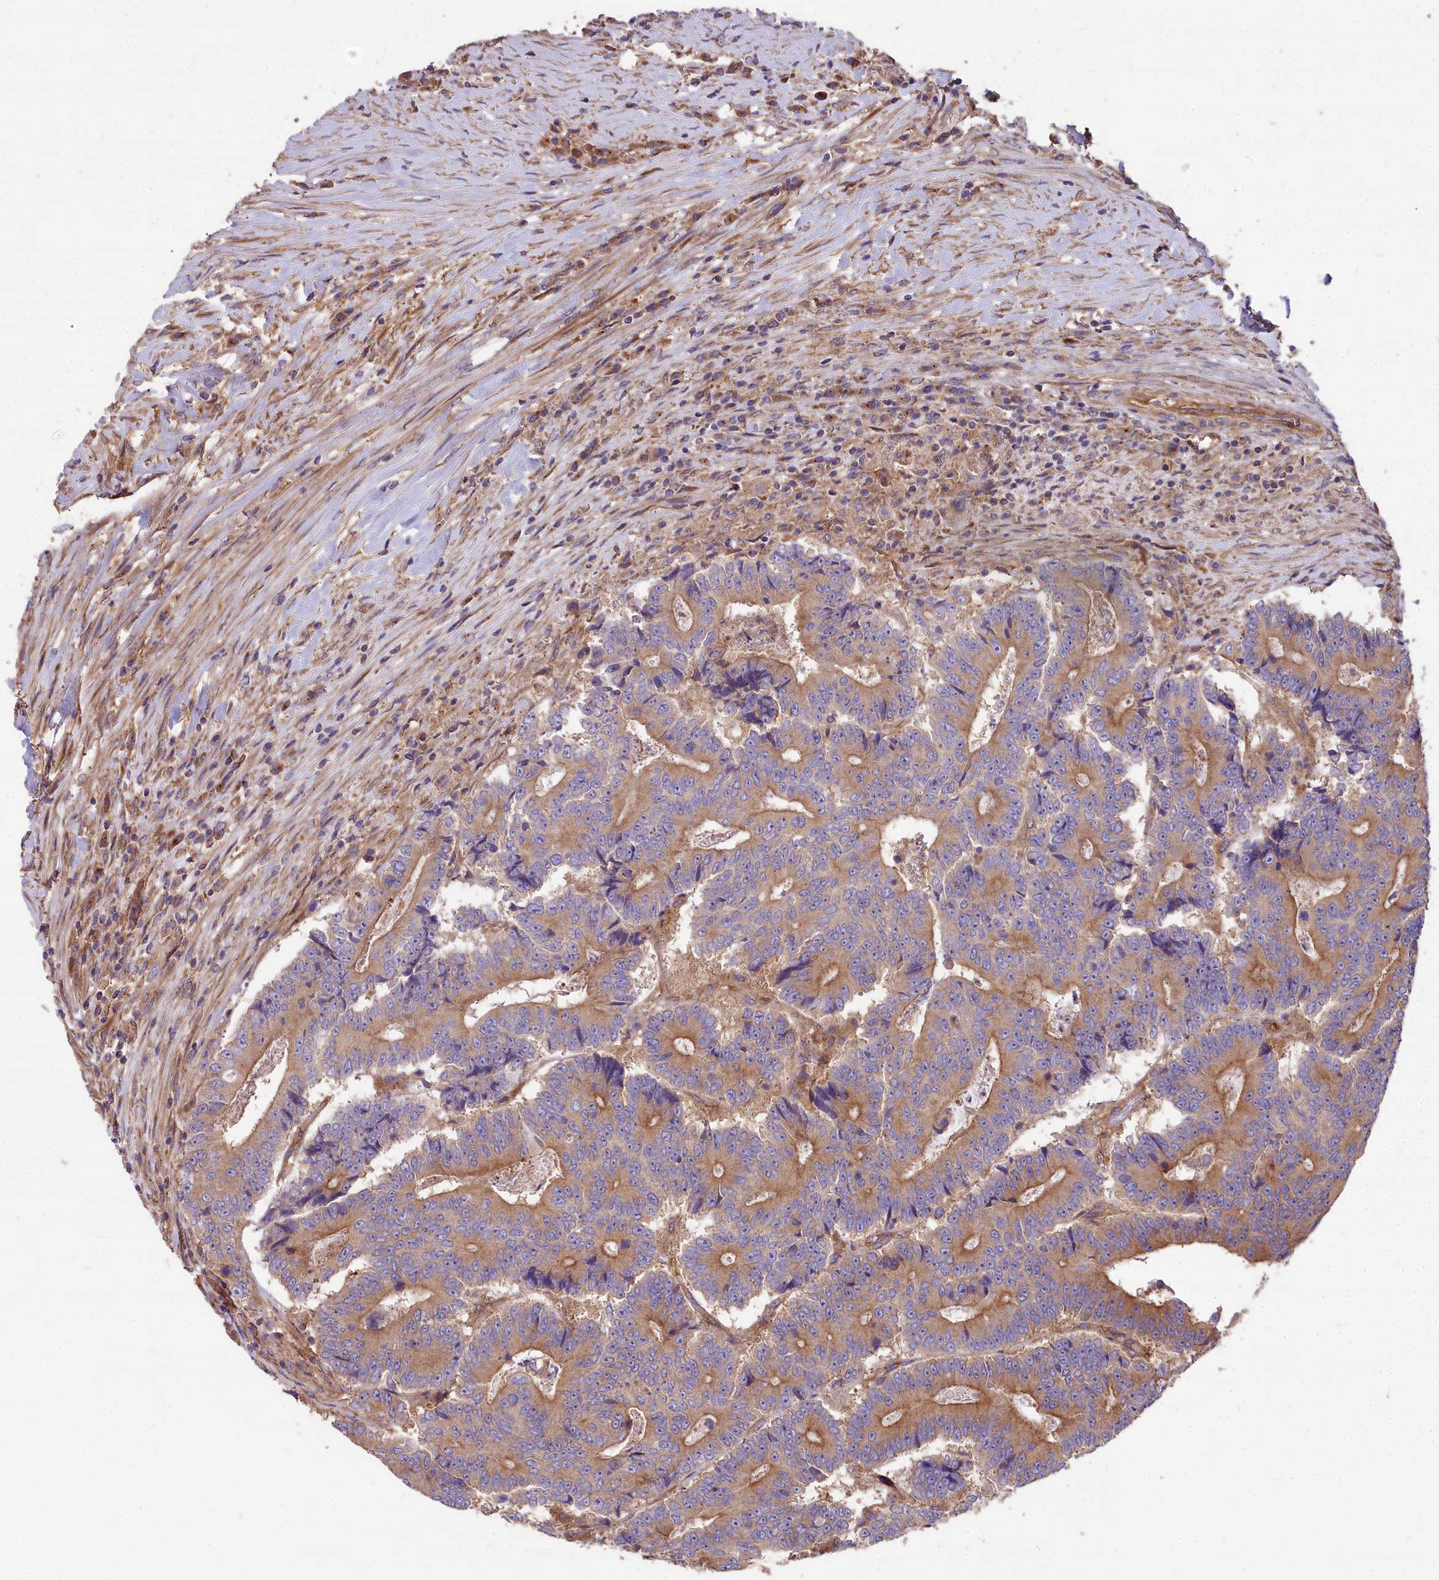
{"staining": {"intensity": "moderate", "quantity": ">75%", "location": "cytoplasmic/membranous"}, "tissue": "colorectal cancer", "cell_type": "Tumor cells", "image_type": "cancer", "snomed": [{"axis": "morphology", "description": "Adenocarcinoma, NOS"}, {"axis": "topography", "description": "Colon"}], "caption": "High-power microscopy captured an IHC photomicrograph of colorectal cancer (adenocarcinoma), revealing moderate cytoplasmic/membranous expression in approximately >75% of tumor cells. The staining was performed using DAB, with brown indicating positive protein expression. Nuclei are stained blue with hematoxylin.", "gene": "DCTN3", "patient": {"sex": "male", "age": 83}}